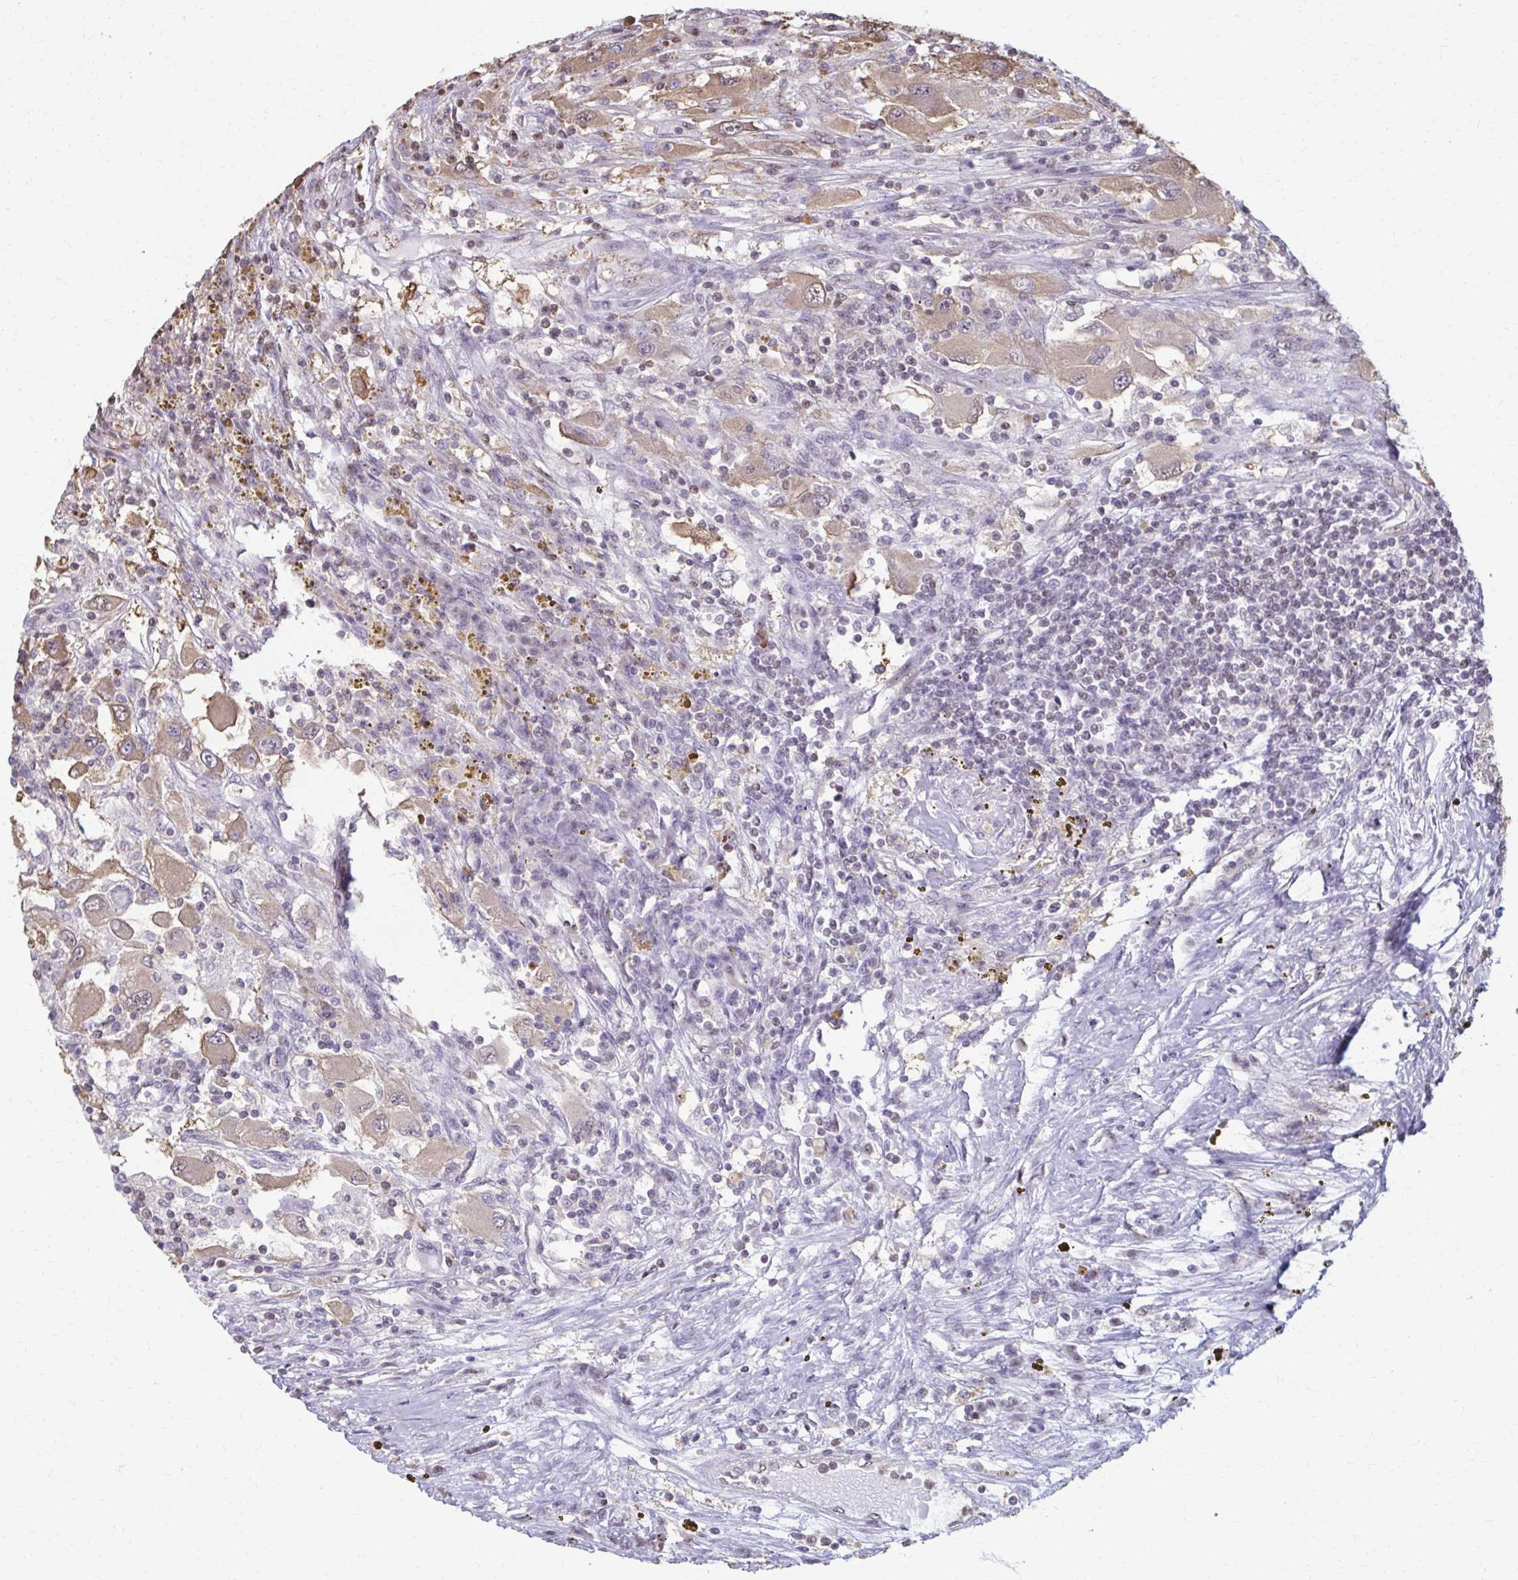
{"staining": {"intensity": "weak", "quantity": "25%-75%", "location": "cytoplasmic/membranous"}, "tissue": "renal cancer", "cell_type": "Tumor cells", "image_type": "cancer", "snomed": [{"axis": "morphology", "description": "Adenocarcinoma, NOS"}, {"axis": "topography", "description": "Kidney"}], "caption": "A brown stain shows weak cytoplasmic/membranous expression of a protein in human renal cancer tumor cells.", "gene": "ING4", "patient": {"sex": "female", "age": 67}}